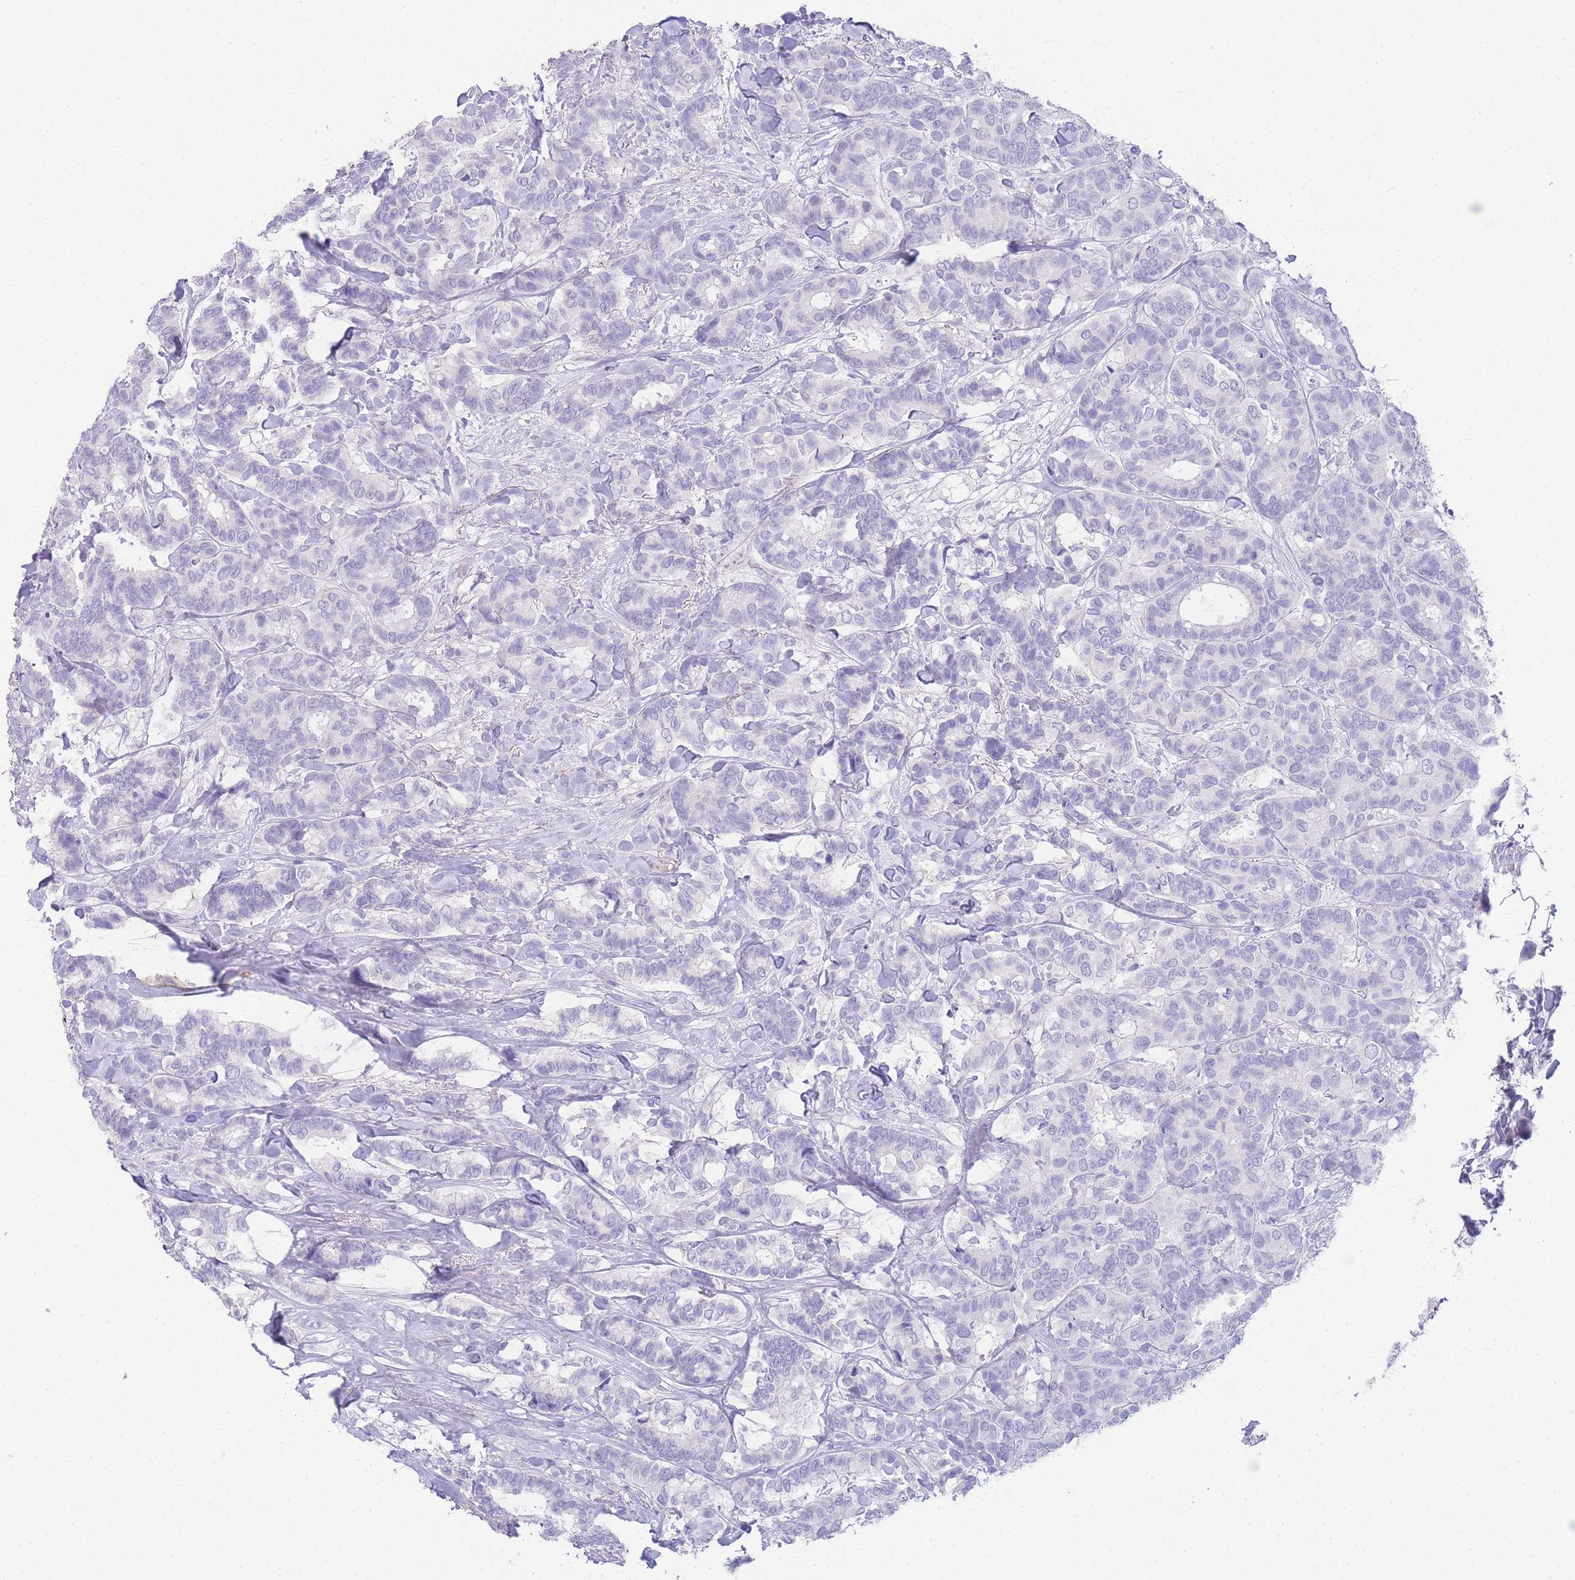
{"staining": {"intensity": "negative", "quantity": "none", "location": "none"}, "tissue": "breast cancer", "cell_type": "Tumor cells", "image_type": "cancer", "snomed": [{"axis": "morphology", "description": "Normal tissue, NOS"}, {"axis": "morphology", "description": "Duct carcinoma"}, {"axis": "topography", "description": "Breast"}], "caption": "IHC micrograph of neoplastic tissue: breast cancer stained with DAB reveals no significant protein expression in tumor cells. The staining was performed using DAB (3,3'-diaminobenzidine) to visualize the protein expression in brown, while the nuclei were stained in blue with hematoxylin (Magnification: 20x).", "gene": "DPP4", "patient": {"sex": "female", "age": 87}}